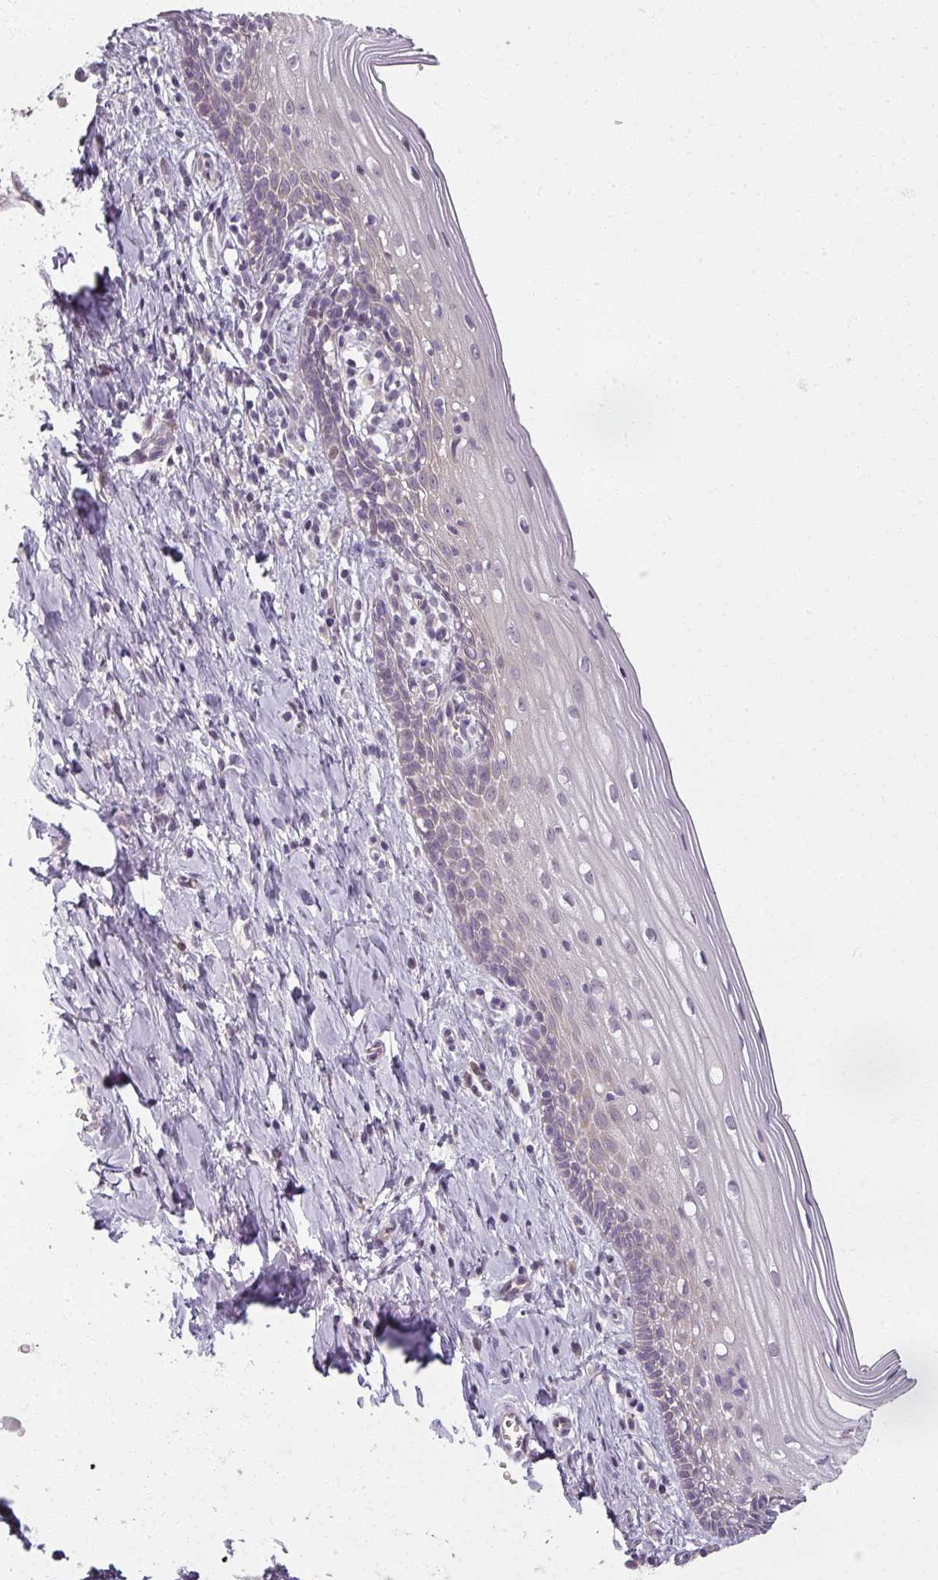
{"staining": {"intensity": "moderate", "quantity": ">75%", "location": "cytoplasmic/membranous"}, "tissue": "cervix", "cell_type": "Glandular cells", "image_type": "normal", "snomed": [{"axis": "morphology", "description": "Normal tissue, NOS"}, {"axis": "topography", "description": "Cervix"}], "caption": "Immunohistochemistry (IHC) (DAB (3,3'-diaminobenzidine)) staining of normal cervix exhibits moderate cytoplasmic/membranous protein staining in about >75% of glandular cells. The staining was performed using DAB (3,3'-diaminobenzidine) to visualize the protein expression in brown, while the nuclei were stained in blue with hematoxylin (Magnification: 20x).", "gene": "MYMK", "patient": {"sex": "female", "age": 44}}